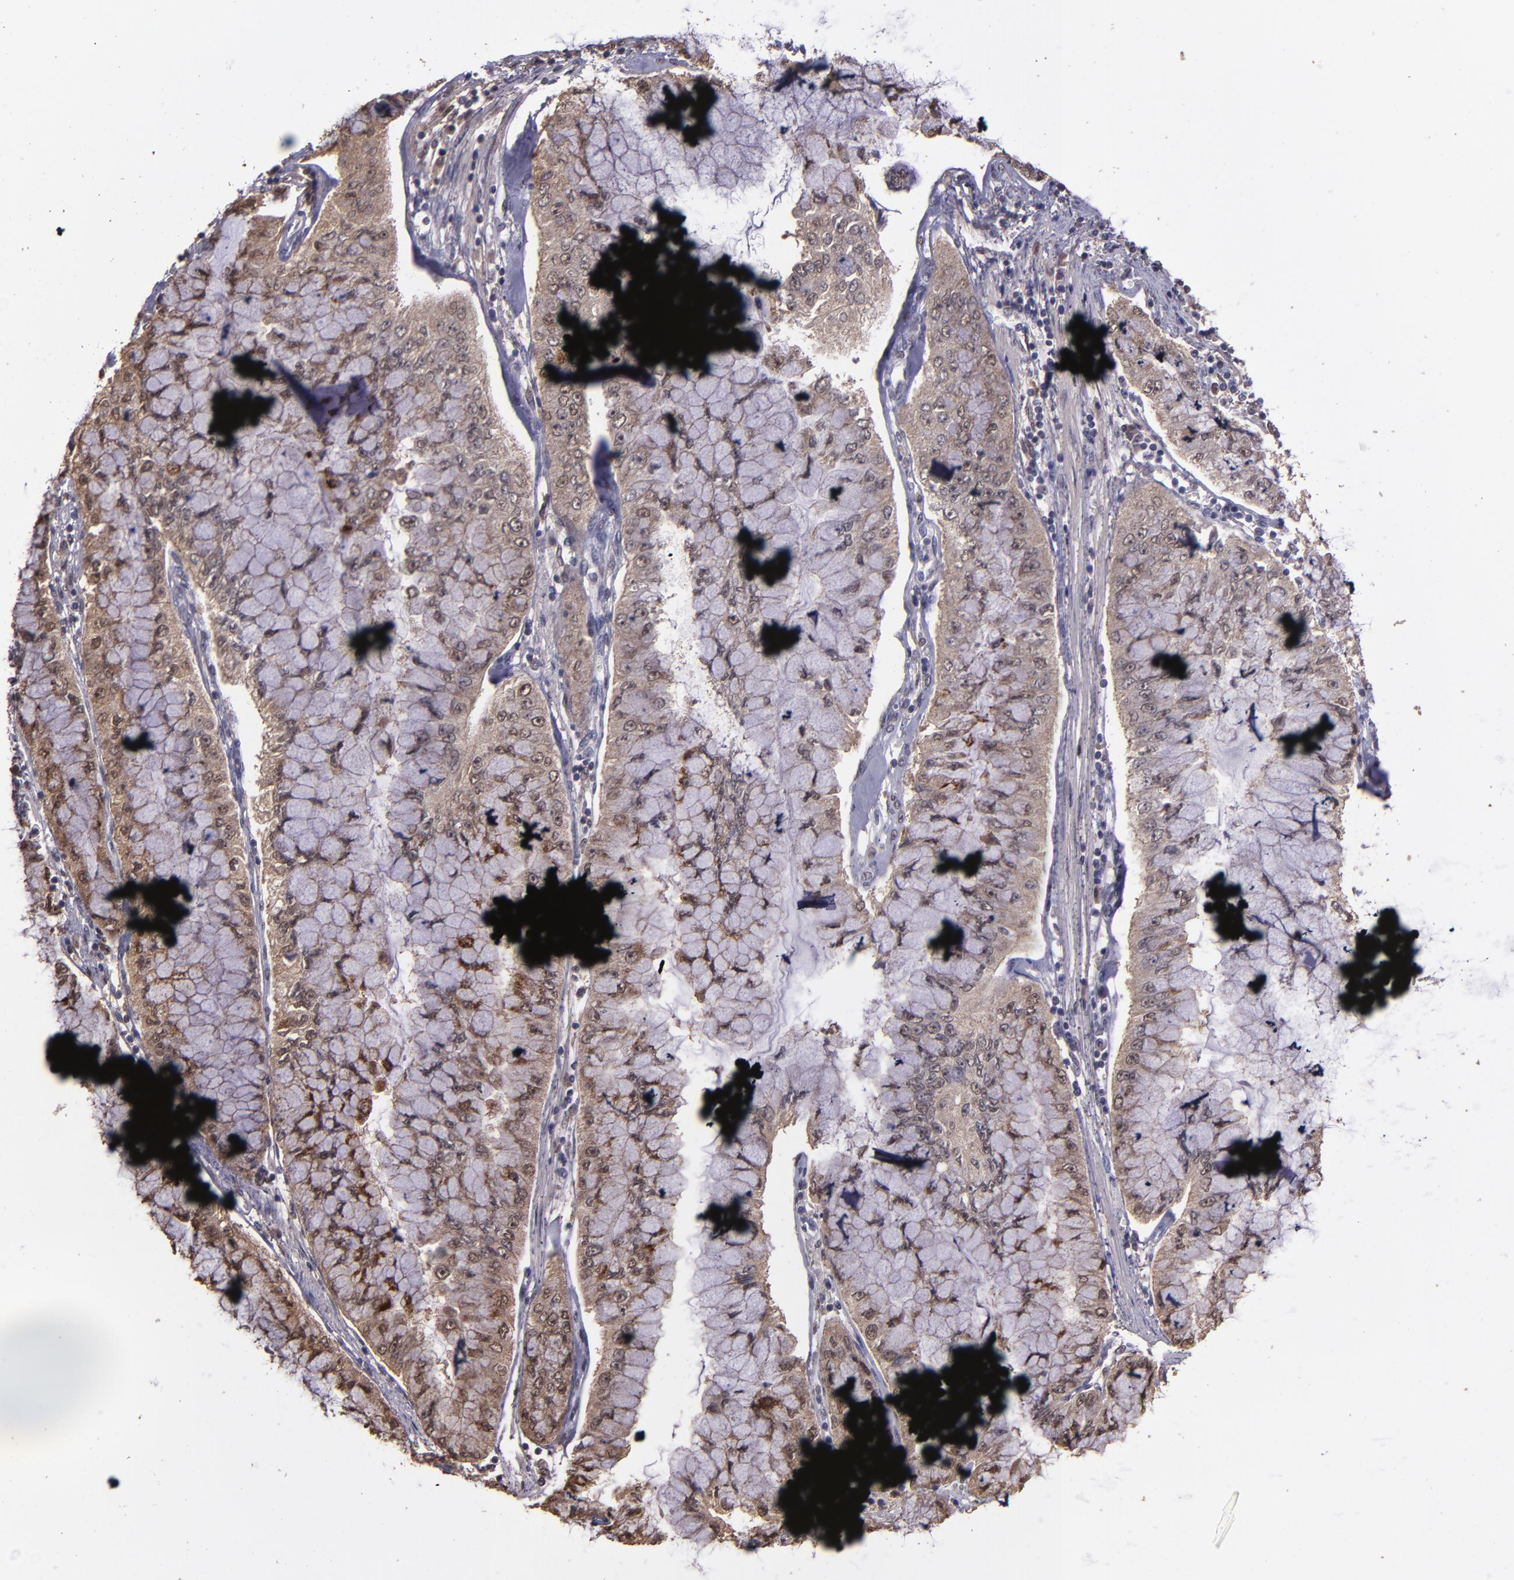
{"staining": {"intensity": "moderate", "quantity": ">75%", "location": "cytoplasmic/membranous,nuclear"}, "tissue": "liver cancer", "cell_type": "Tumor cells", "image_type": "cancer", "snomed": [{"axis": "morphology", "description": "Cholangiocarcinoma"}, {"axis": "topography", "description": "Liver"}], "caption": "Immunohistochemistry photomicrograph of human liver cholangiocarcinoma stained for a protein (brown), which demonstrates medium levels of moderate cytoplasmic/membranous and nuclear staining in about >75% of tumor cells.", "gene": "SERPINF2", "patient": {"sex": "female", "age": 79}}